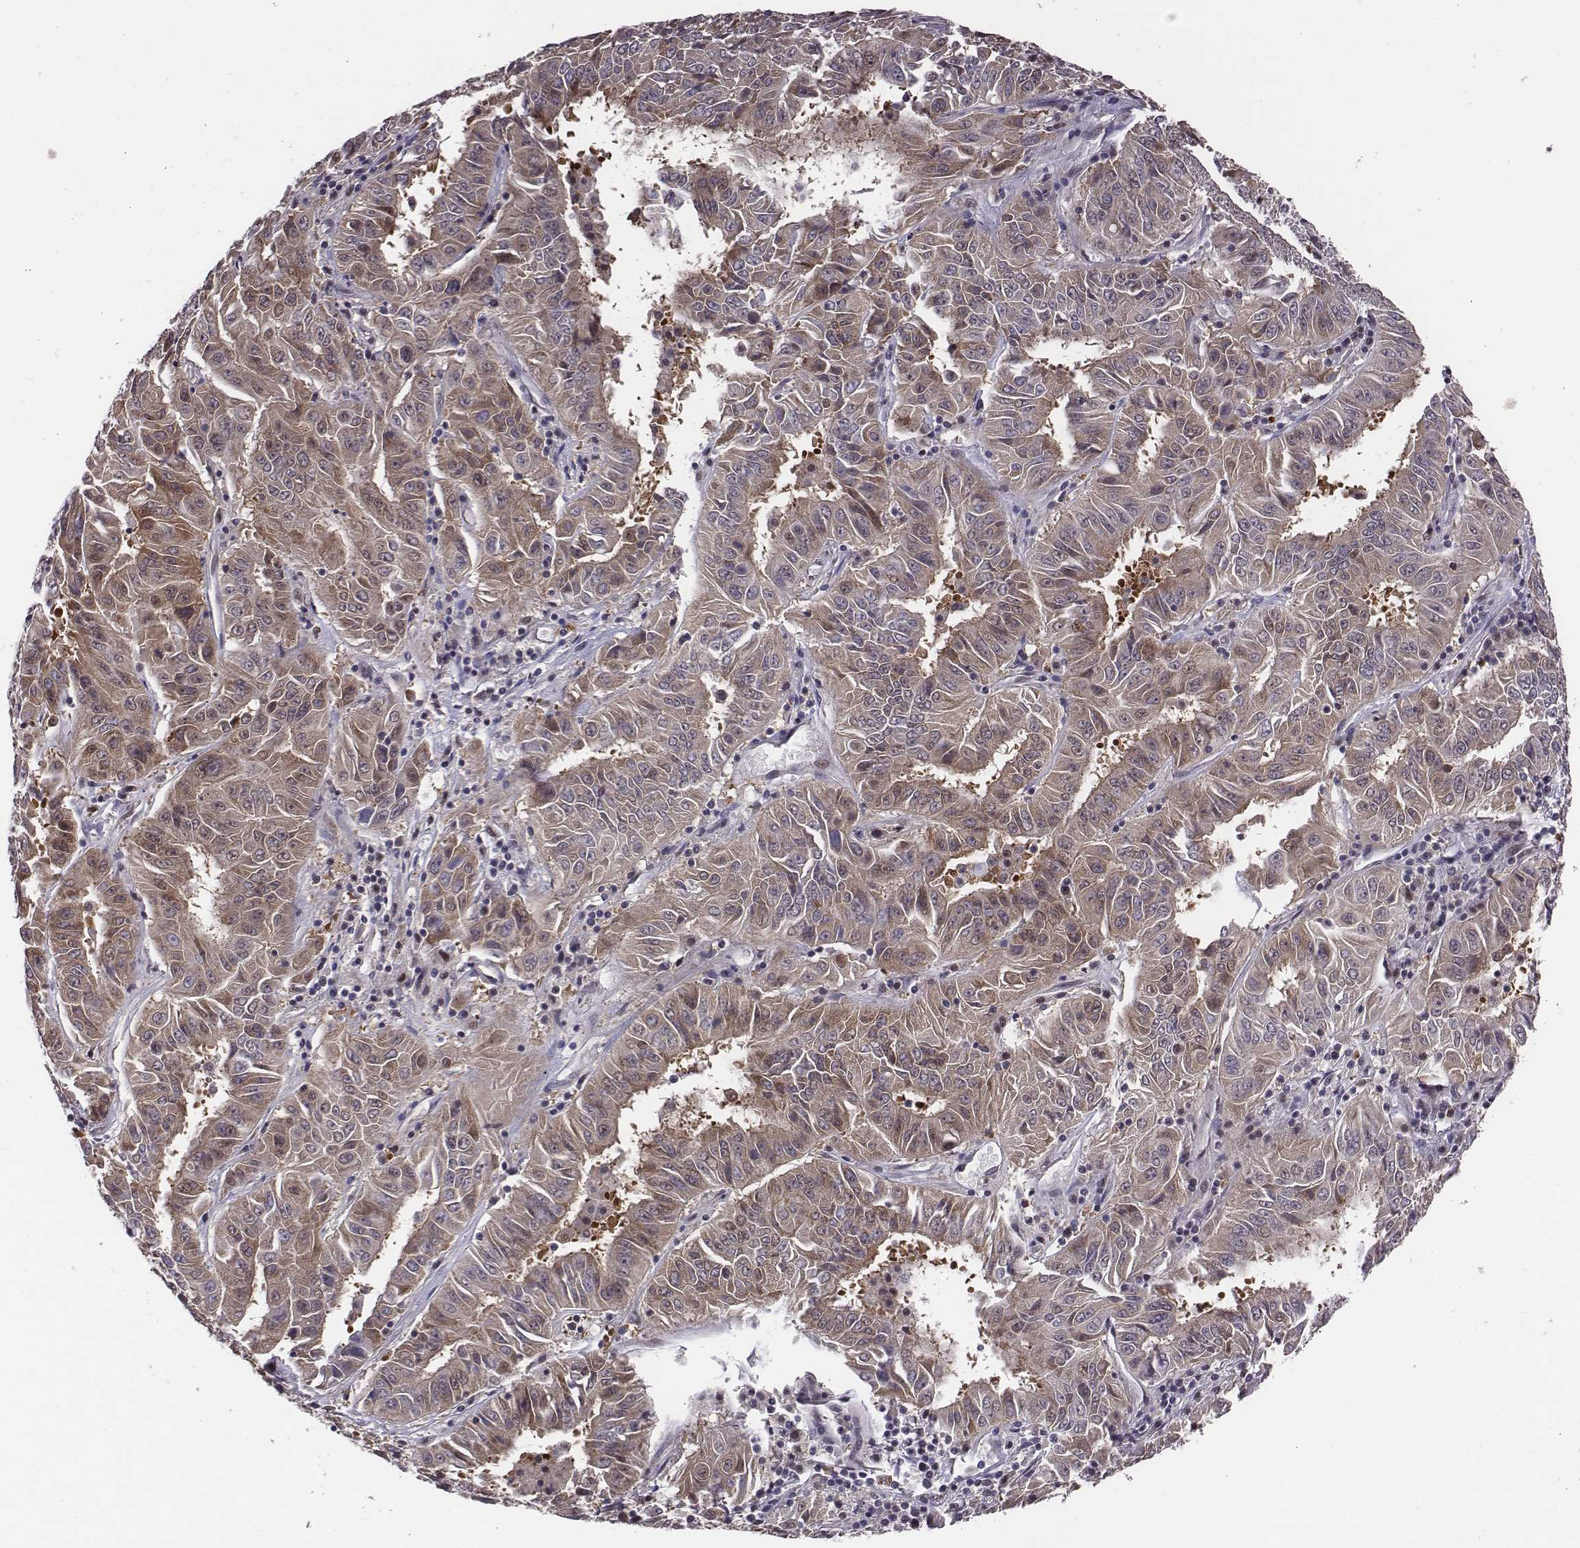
{"staining": {"intensity": "moderate", "quantity": ">75%", "location": "cytoplasmic/membranous"}, "tissue": "pancreatic cancer", "cell_type": "Tumor cells", "image_type": "cancer", "snomed": [{"axis": "morphology", "description": "Adenocarcinoma, NOS"}, {"axis": "topography", "description": "Pancreas"}], "caption": "IHC histopathology image of adenocarcinoma (pancreatic) stained for a protein (brown), which demonstrates medium levels of moderate cytoplasmic/membranous staining in approximately >75% of tumor cells.", "gene": "SMURF2", "patient": {"sex": "male", "age": 63}}